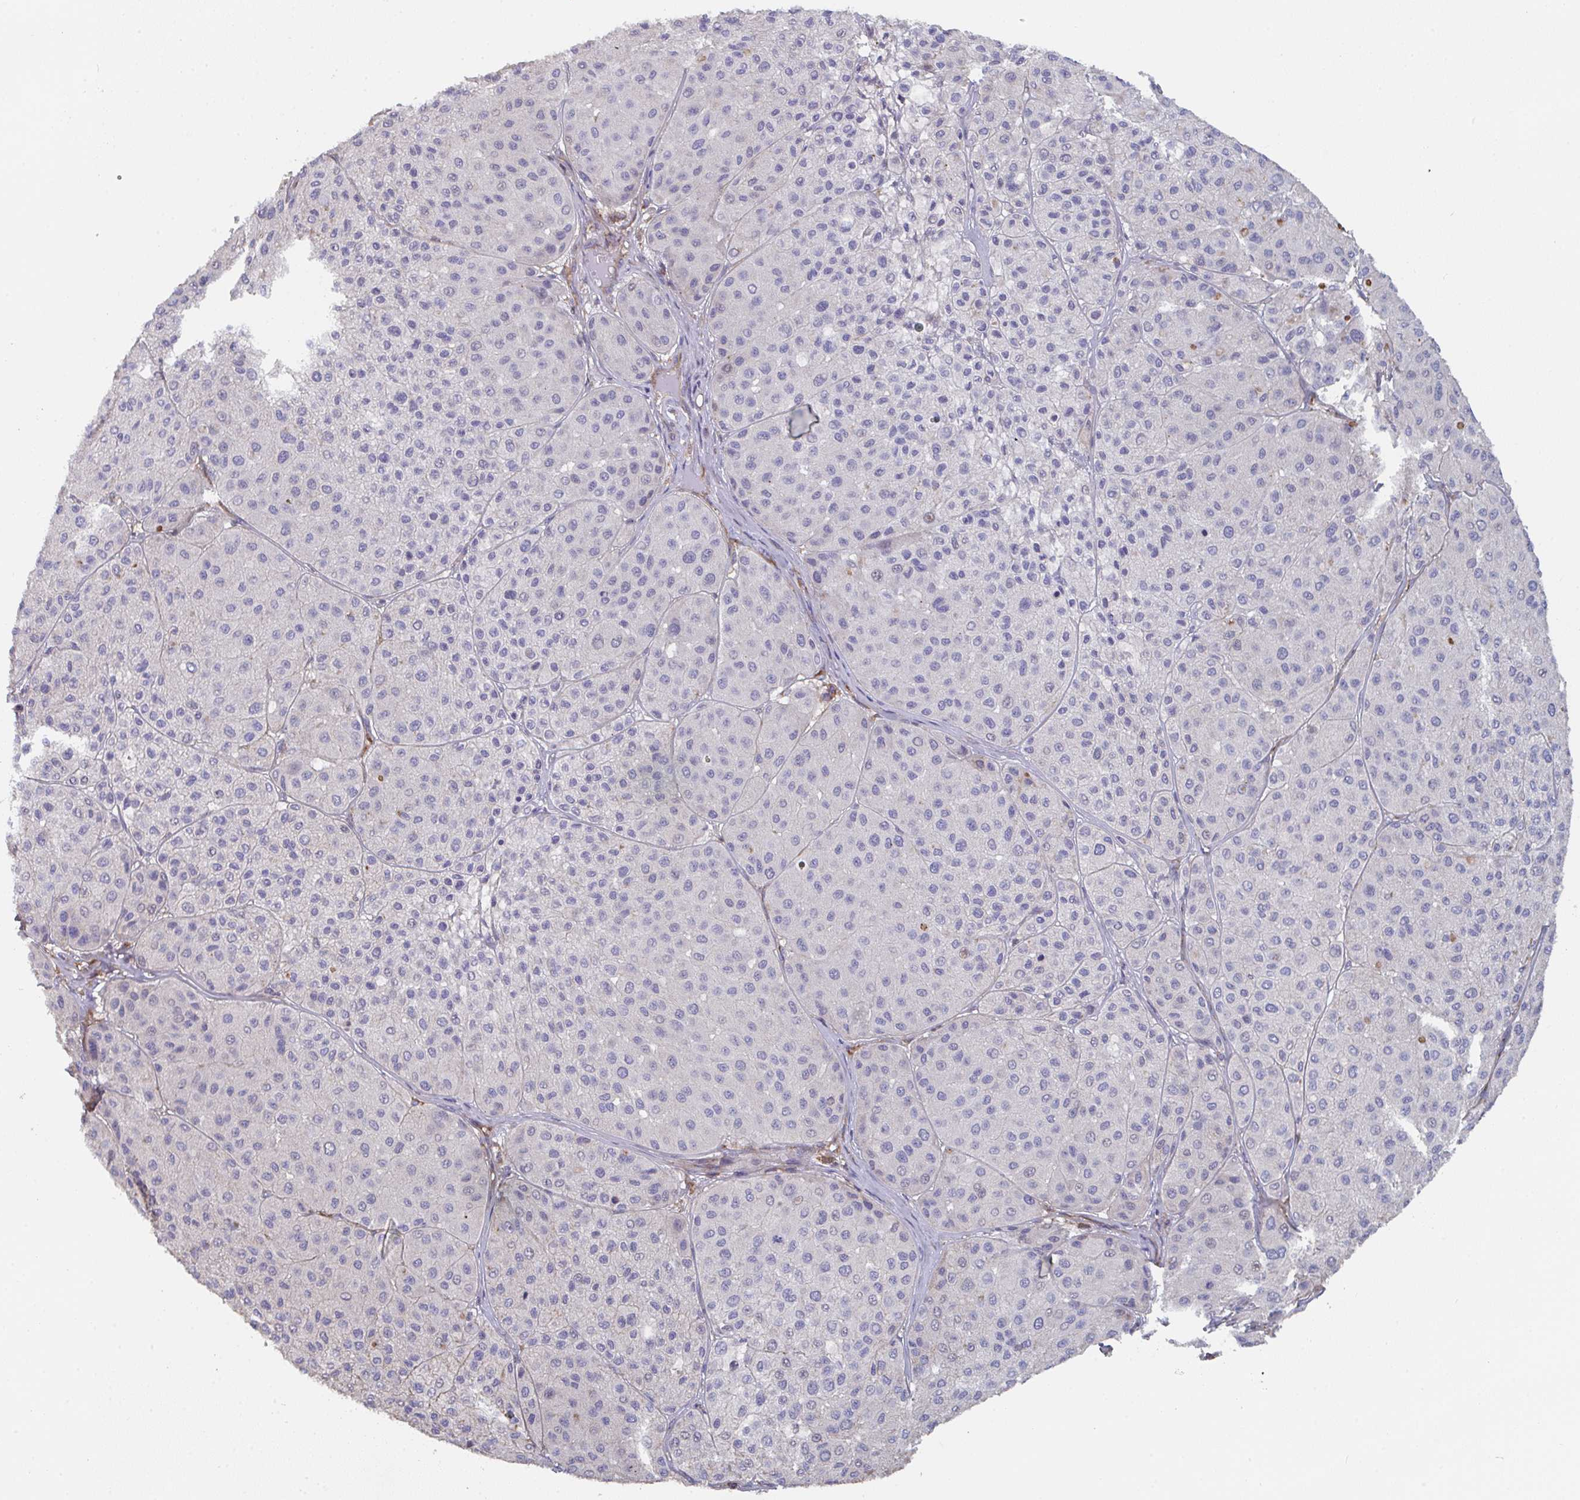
{"staining": {"intensity": "negative", "quantity": "none", "location": "none"}, "tissue": "melanoma", "cell_type": "Tumor cells", "image_type": "cancer", "snomed": [{"axis": "morphology", "description": "Malignant melanoma, Metastatic site"}, {"axis": "topography", "description": "Smooth muscle"}], "caption": "The image exhibits no staining of tumor cells in melanoma.", "gene": "FZD2", "patient": {"sex": "male", "age": 41}}